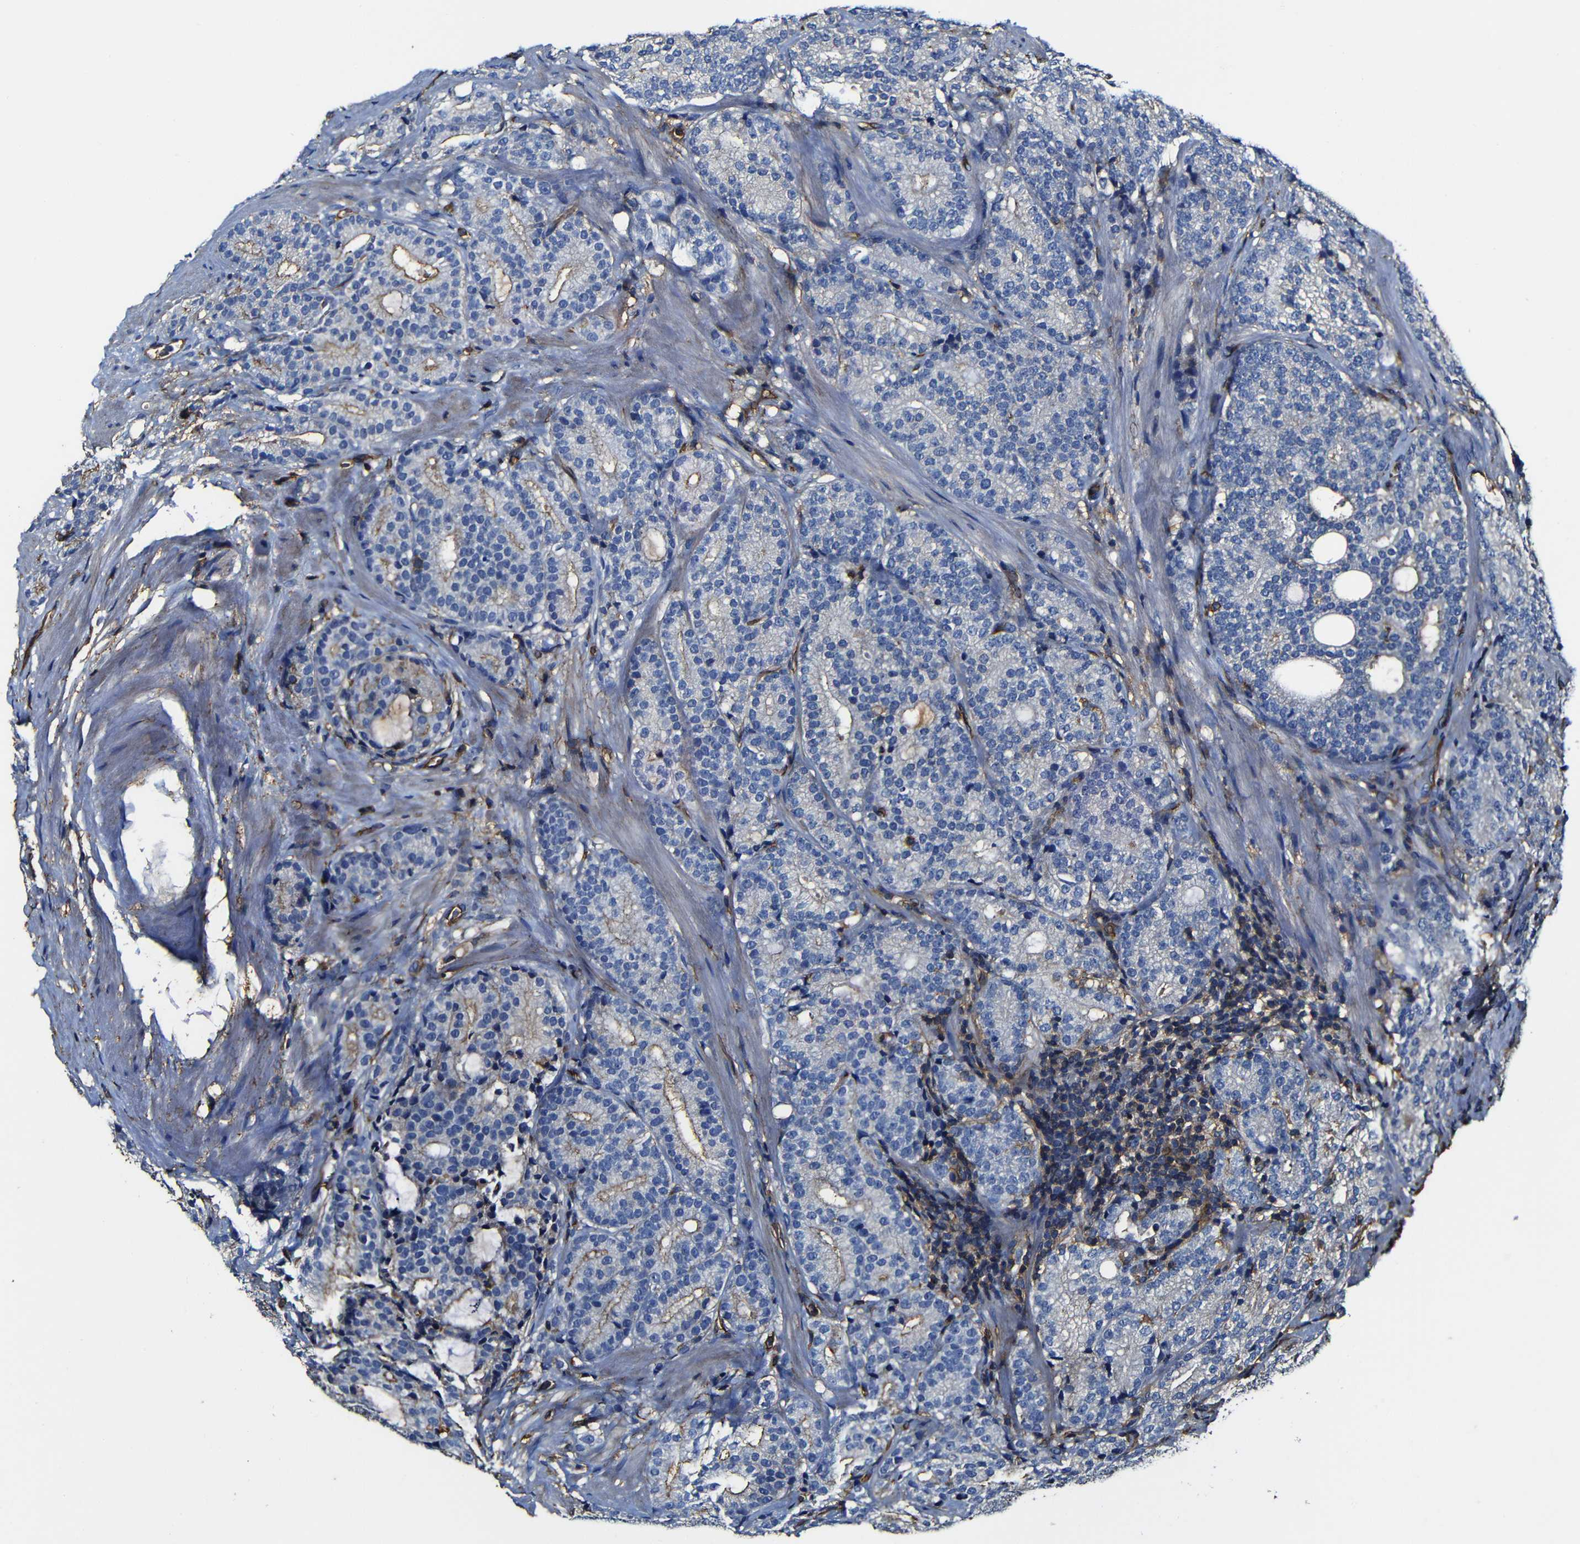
{"staining": {"intensity": "moderate", "quantity": "<25%", "location": "cytoplasmic/membranous"}, "tissue": "prostate cancer", "cell_type": "Tumor cells", "image_type": "cancer", "snomed": [{"axis": "morphology", "description": "Adenocarcinoma, High grade"}, {"axis": "topography", "description": "Prostate"}], "caption": "DAB immunohistochemical staining of human prostate cancer shows moderate cytoplasmic/membranous protein positivity in approximately <25% of tumor cells. Using DAB (brown) and hematoxylin (blue) stains, captured at high magnification using brightfield microscopy.", "gene": "MSN", "patient": {"sex": "male", "age": 61}}